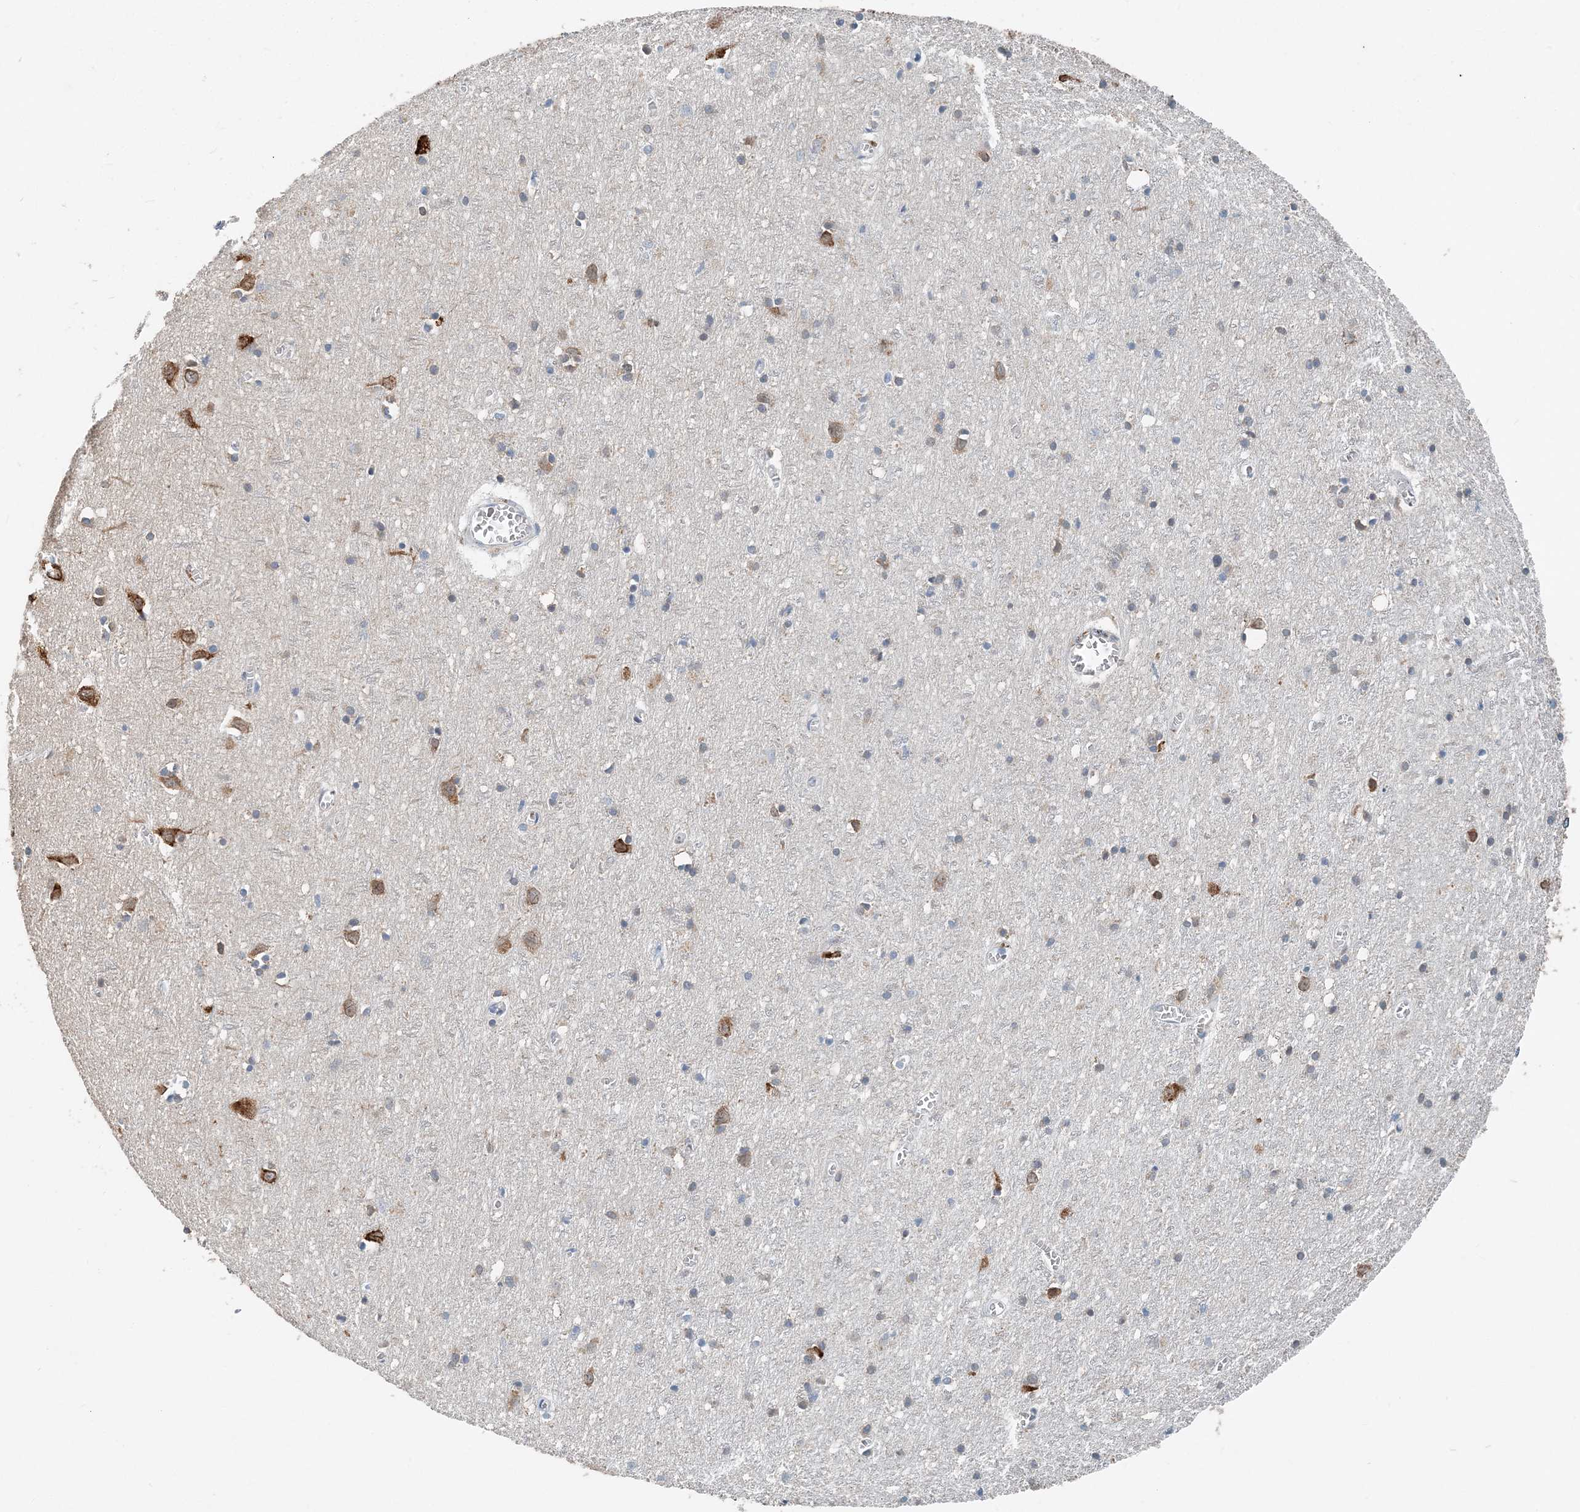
{"staining": {"intensity": "weak", "quantity": ">75%", "location": "cytoplasmic/membranous"}, "tissue": "cerebral cortex", "cell_type": "Endothelial cells", "image_type": "normal", "snomed": [{"axis": "morphology", "description": "Normal tissue, NOS"}, {"axis": "topography", "description": "Cerebral cortex"}], "caption": "IHC staining of unremarkable cerebral cortex, which demonstrates low levels of weak cytoplasmic/membranous positivity in about >75% of endothelial cells indicating weak cytoplasmic/membranous protein expression. The staining was performed using DAB (3,3'-diaminobenzidine) (brown) for protein detection and nuclei were counterstained in hematoxylin (blue).", "gene": "EEF1A2", "patient": {"sex": "female", "age": 64}}